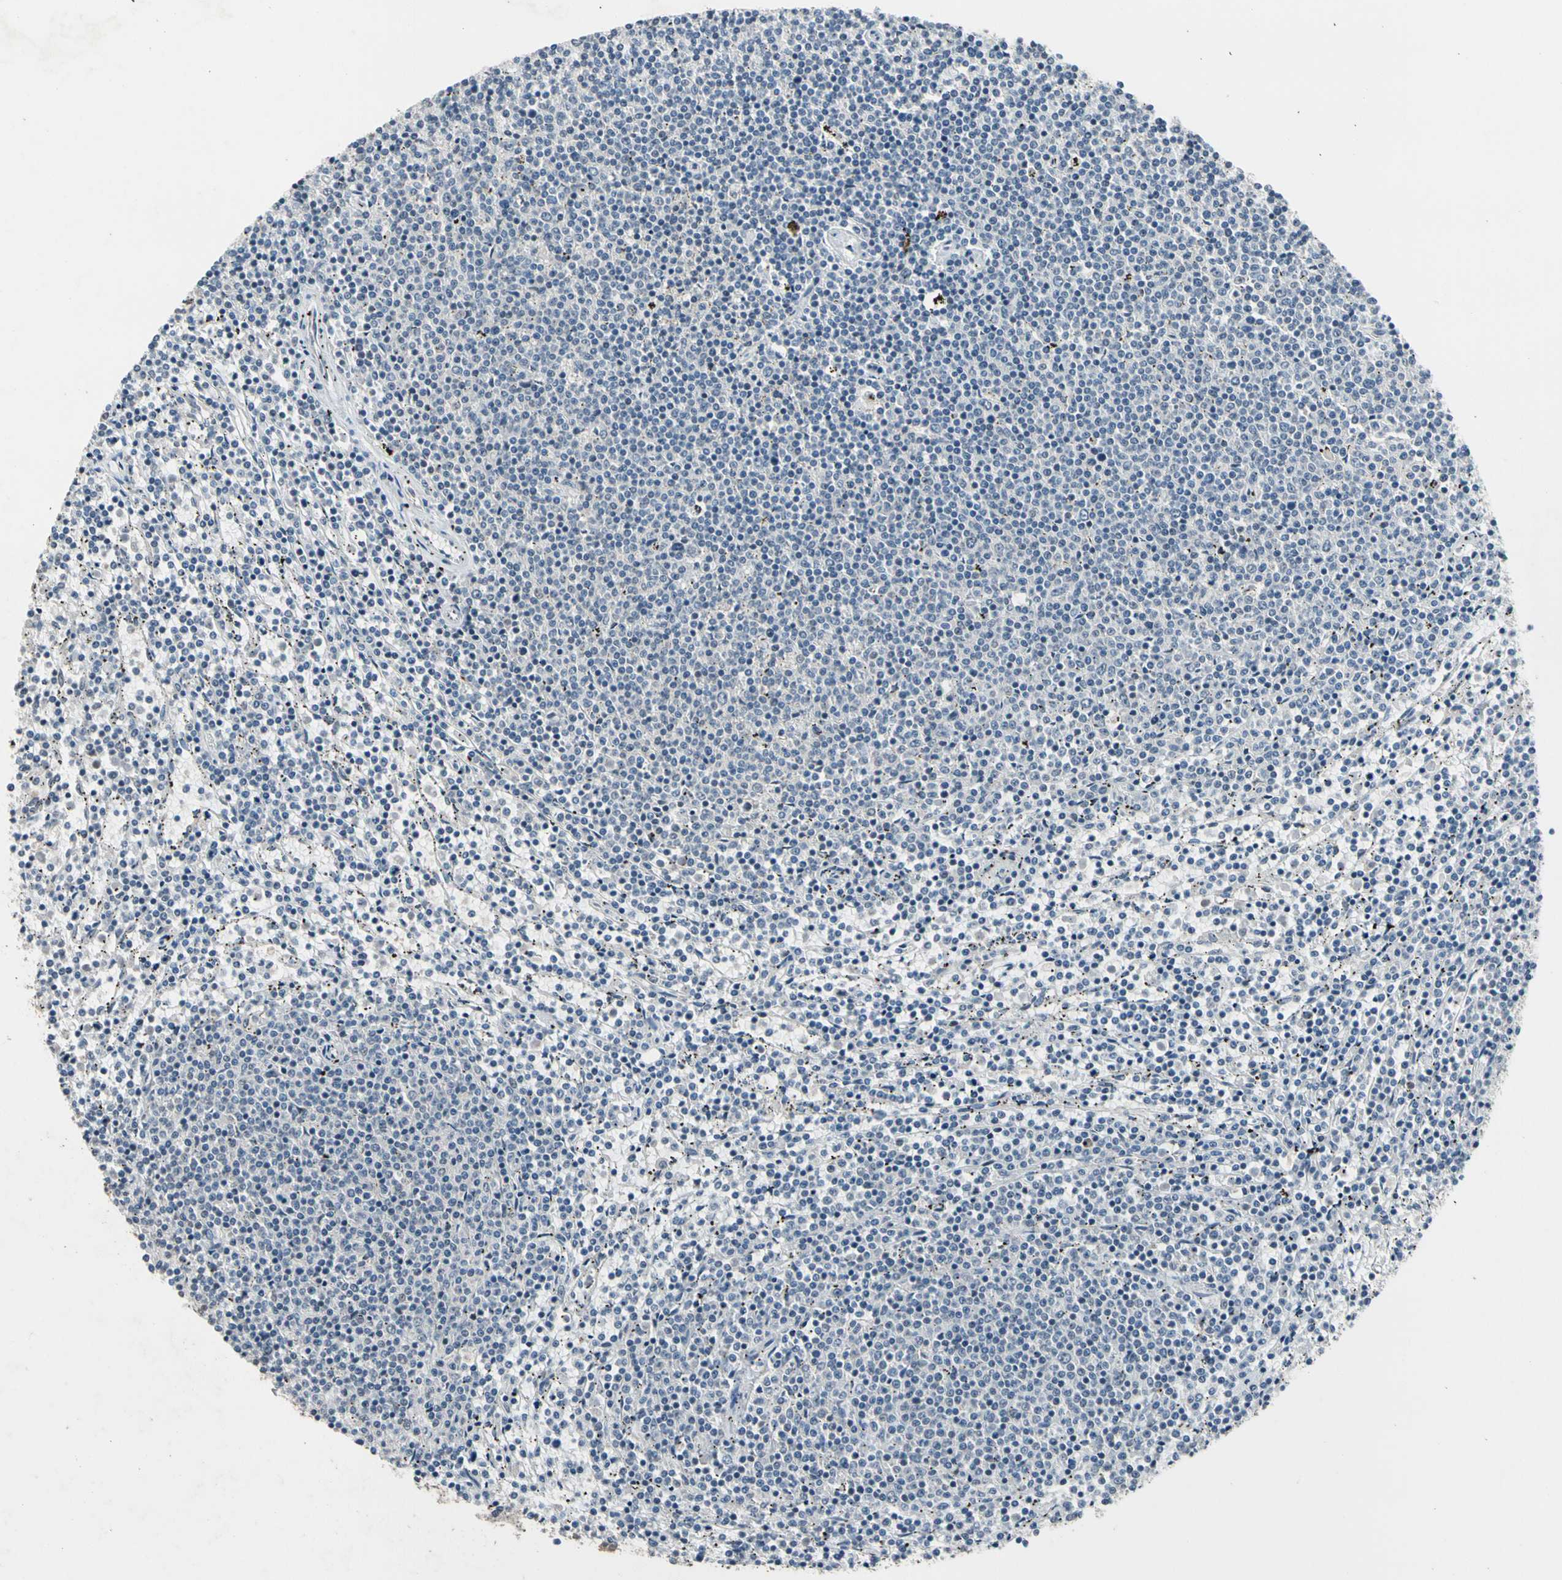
{"staining": {"intensity": "negative", "quantity": "none", "location": "none"}, "tissue": "lymphoma", "cell_type": "Tumor cells", "image_type": "cancer", "snomed": [{"axis": "morphology", "description": "Malignant lymphoma, non-Hodgkin's type, Low grade"}, {"axis": "topography", "description": "Spleen"}], "caption": "The immunohistochemistry (IHC) photomicrograph has no significant expression in tumor cells of malignant lymphoma, non-Hodgkin's type (low-grade) tissue. (Stains: DAB (3,3'-diaminobenzidine) immunohistochemistry (IHC) with hematoxylin counter stain, Microscopy: brightfield microscopy at high magnification).", "gene": "SV2A", "patient": {"sex": "female", "age": 50}}